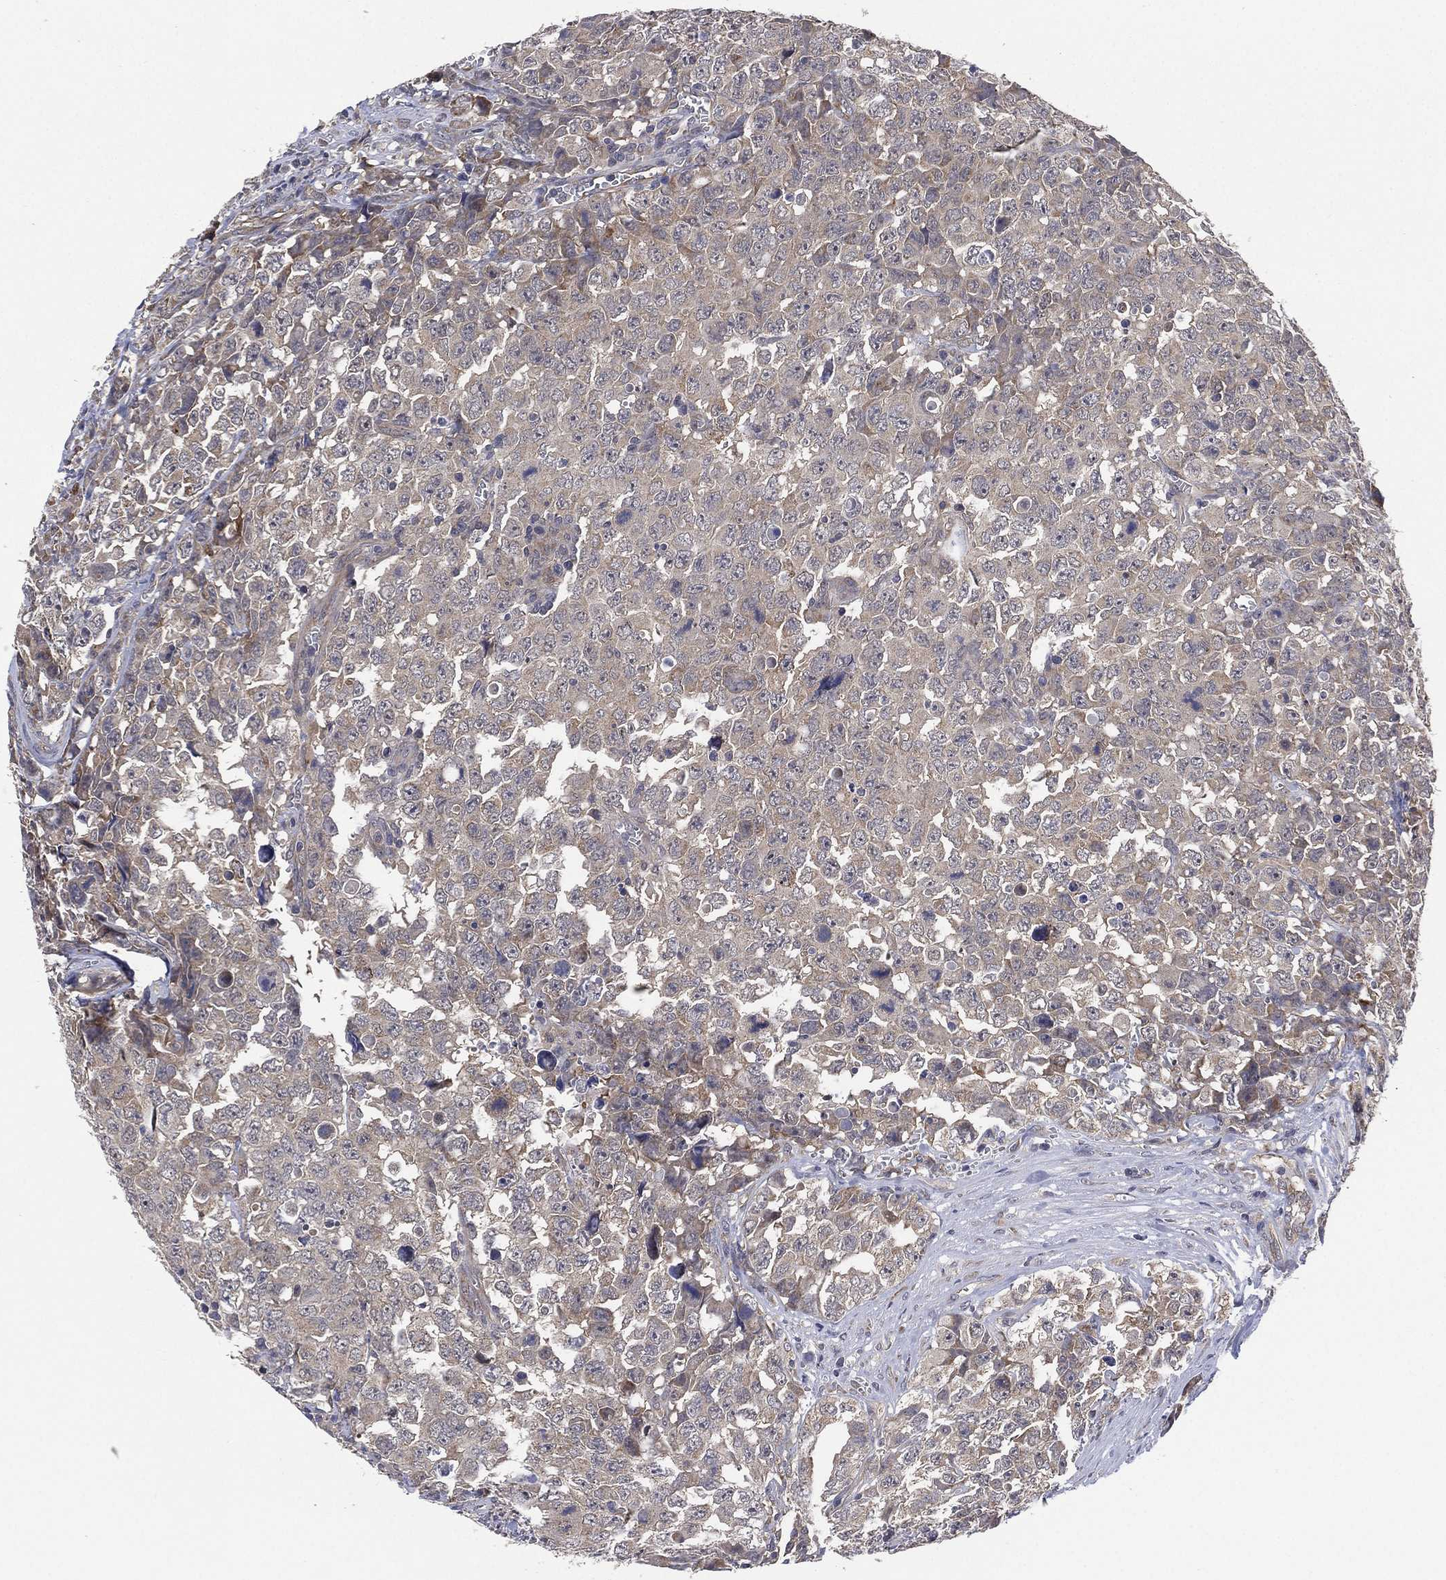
{"staining": {"intensity": "negative", "quantity": "none", "location": "none"}, "tissue": "testis cancer", "cell_type": "Tumor cells", "image_type": "cancer", "snomed": [{"axis": "morphology", "description": "Carcinoma, Embryonal, NOS"}, {"axis": "topography", "description": "Testis"}], "caption": "This is an immunohistochemistry (IHC) micrograph of testis cancer. There is no positivity in tumor cells.", "gene": "SELENOO", "patient": {"sex": "male", "age": 23}}